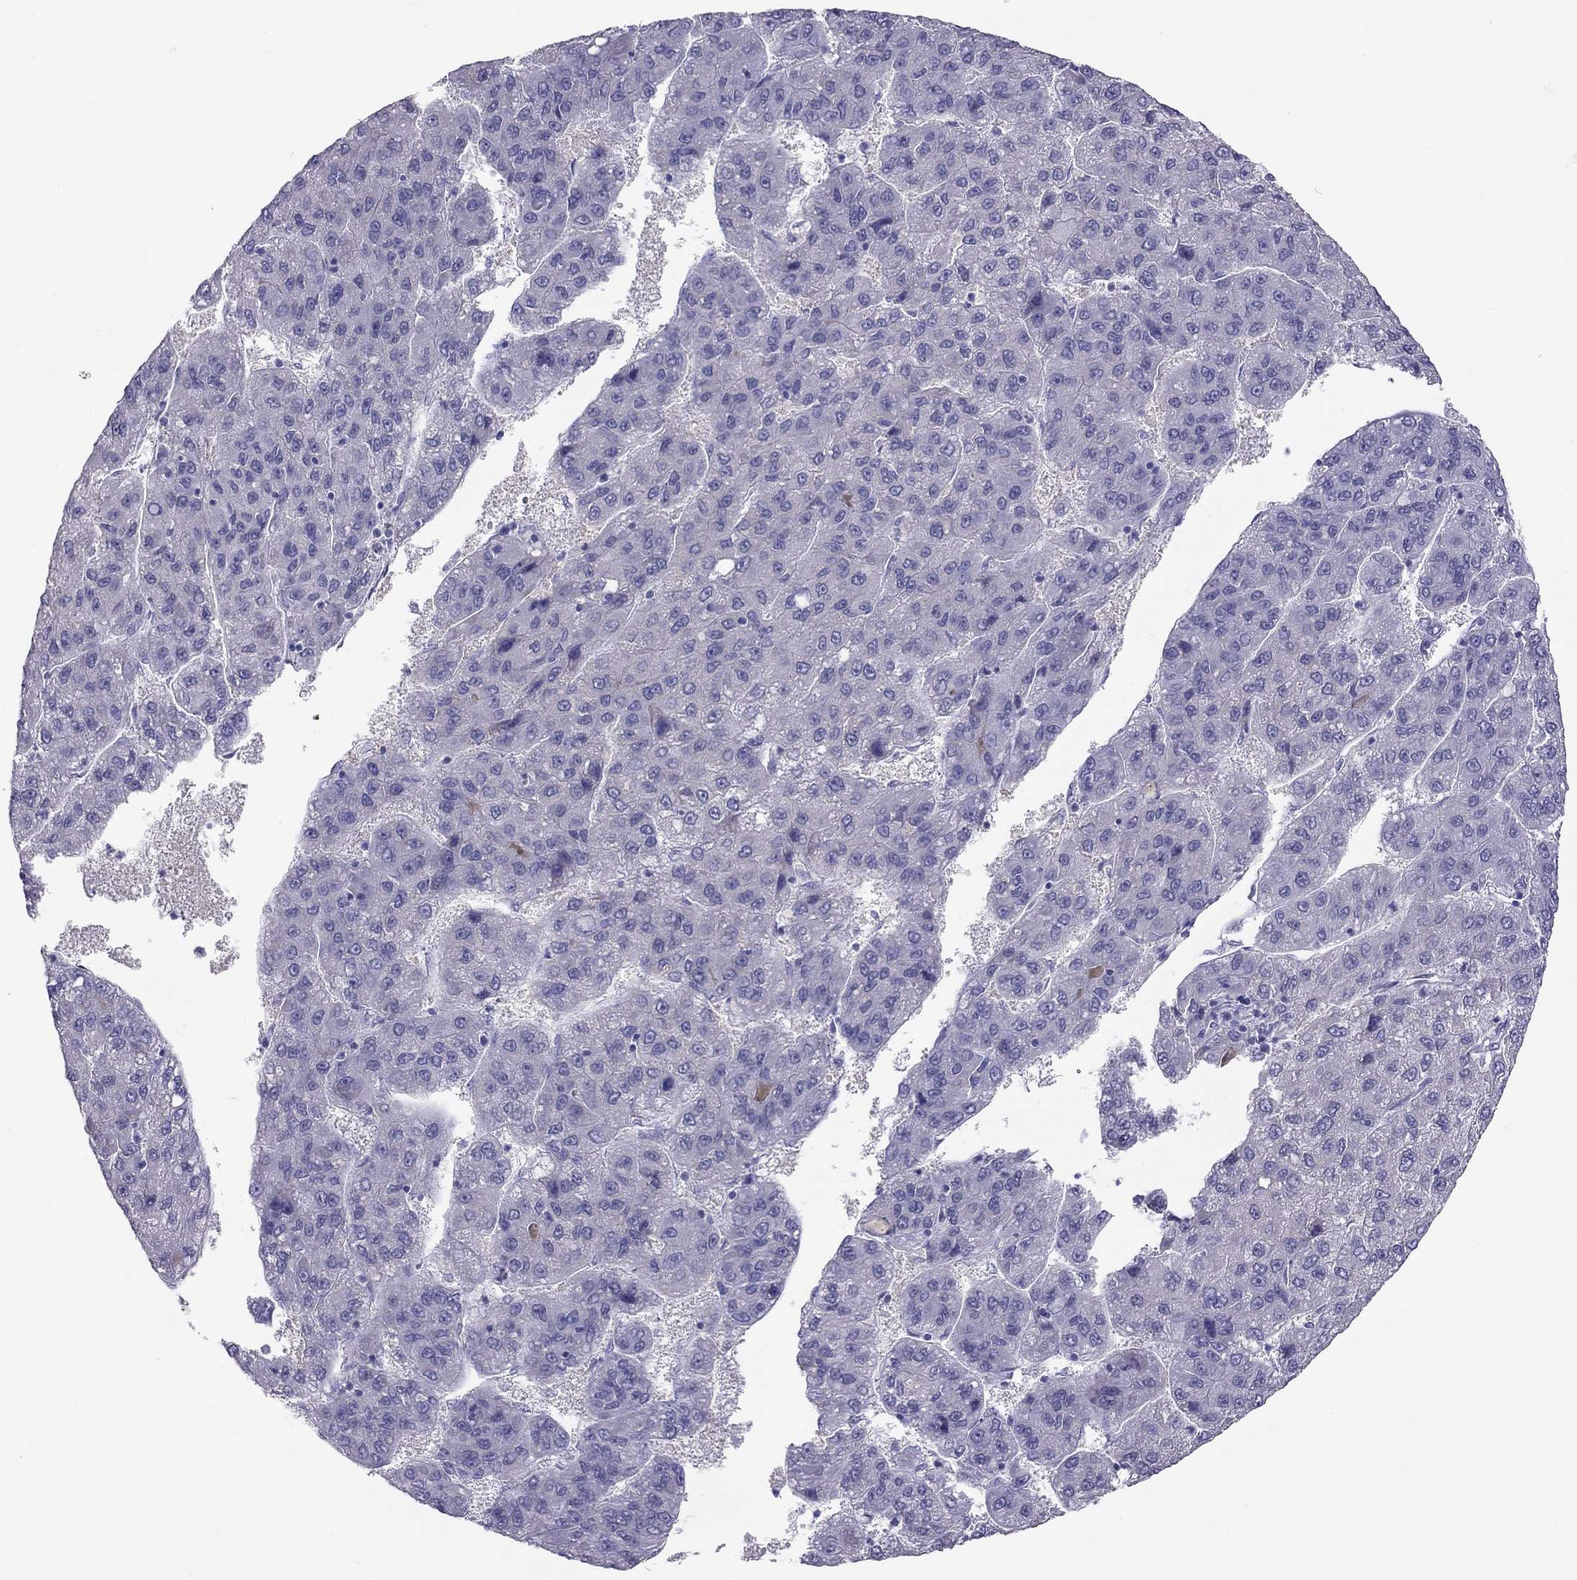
{"staining": {"intensity": "negative", "quantity": "none", "location": "none"}, "tissue": "liver cancer", "cell_type": "Tumor cells", "image_type": "cancer", "snomed": [{"axis": "morphology", "description": "Carcinoma, Hepatocellular, NOS"}, {"axis": "topography", "description": "Liver"}], "caption": "Liver hepatocellular carcinoma was stained to show a protein in brown. There is no significant staining in tumor cells. (Brightfield microscopy of DAB IHC at high magnification).", "gene": "PSMB11", "patient": {"sex": "female", "age": 82}}